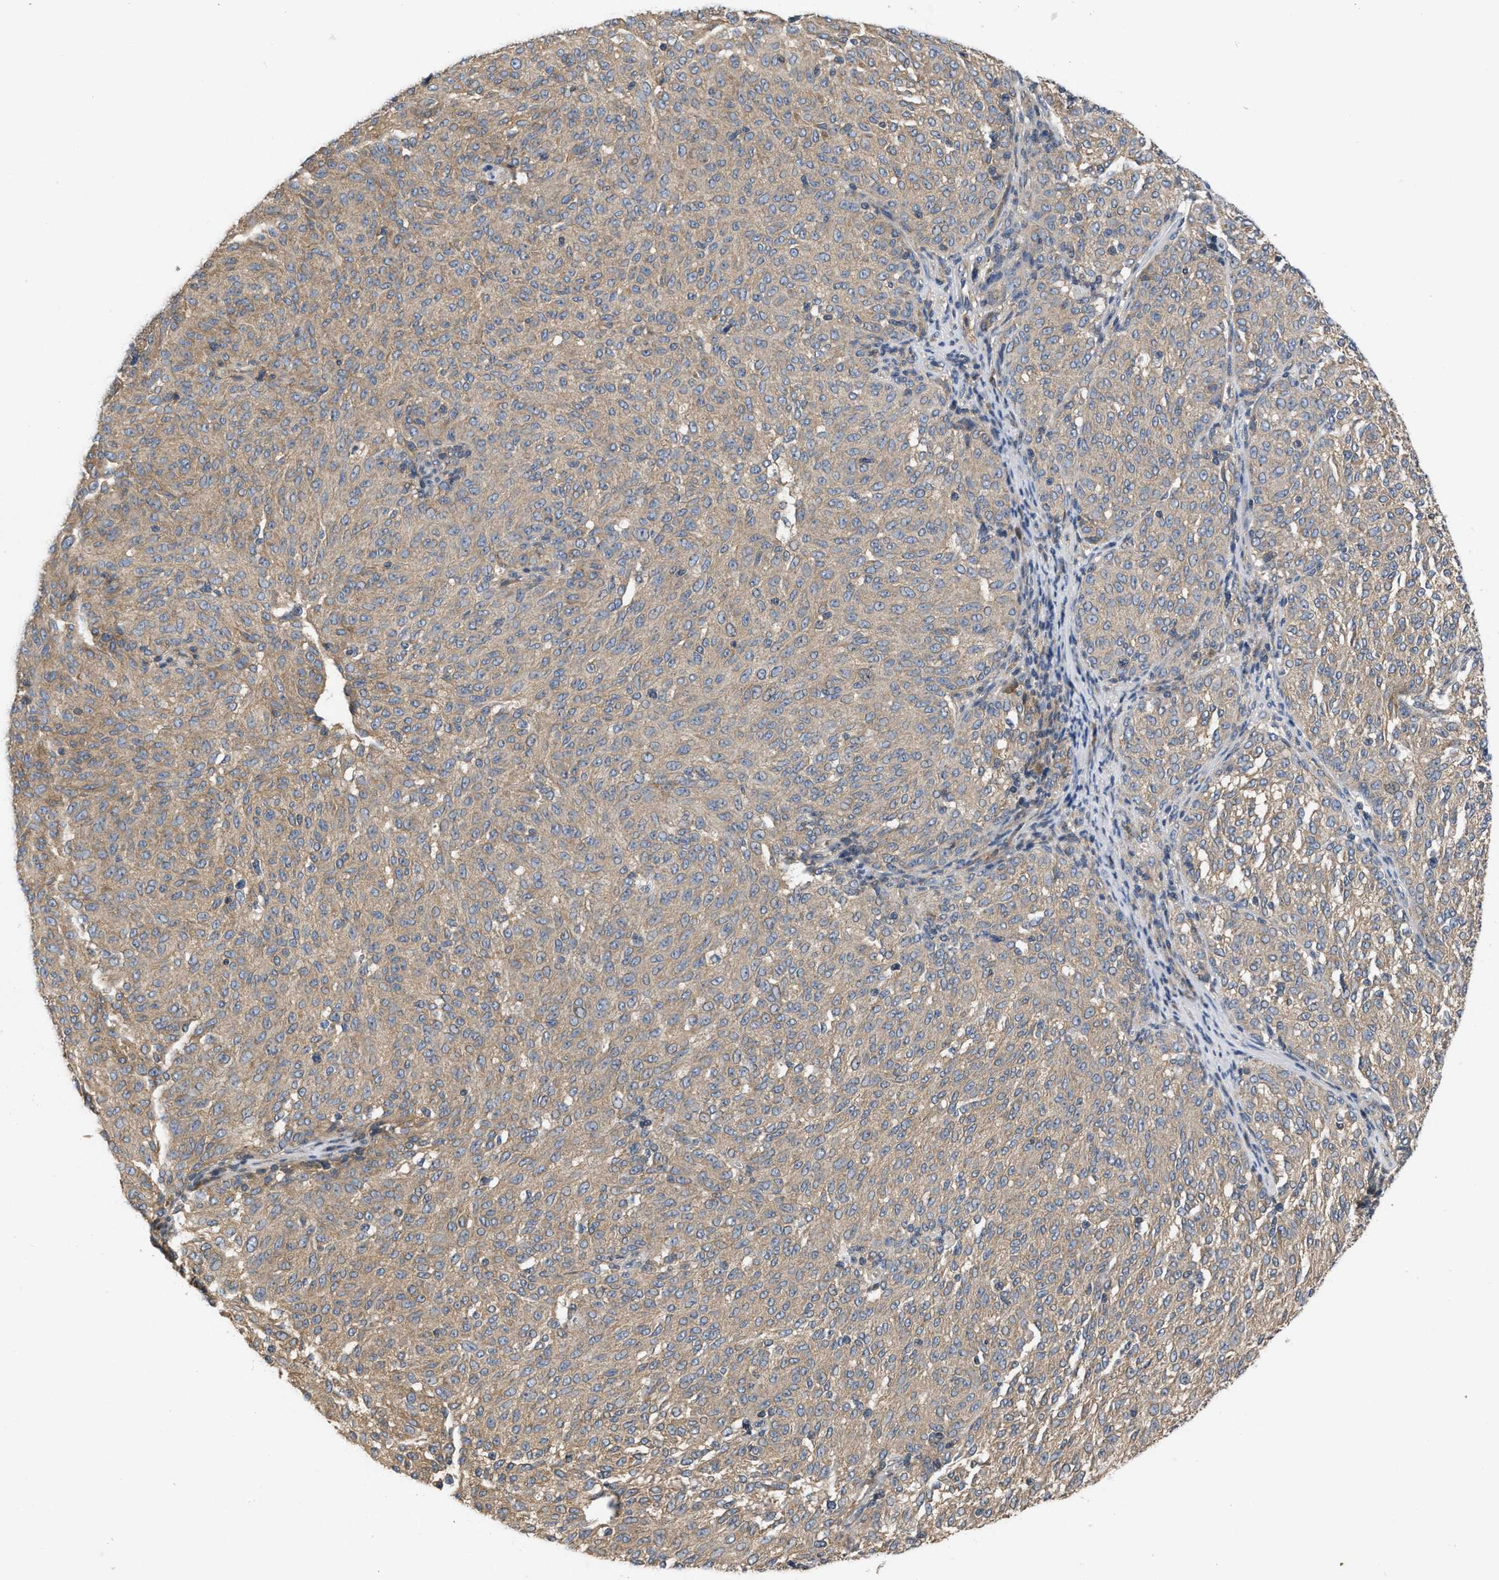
{"staining": {"intensity": "moderate", "quantity": ">75%", "location": "cytoplasmic/membranous"}, "tissue": "melanoma", "cell_type": "Tumor cells", "image_type": "cancer", "snomed": [{"axis": "morphology", "description": "Malignant melanoma, NOS"}, {"axis": "topography", "description": "Skin"}], "caption": "DAB (3,3'-diaminobenzidine) immunohistochemical staining of human malignant melanoma demonstrates moderate cytoplasmic/membranous protein staining in about >75% of tumor cells.", "gene": "VPS4A", "patient": {"sex": "female", "age": 72}}